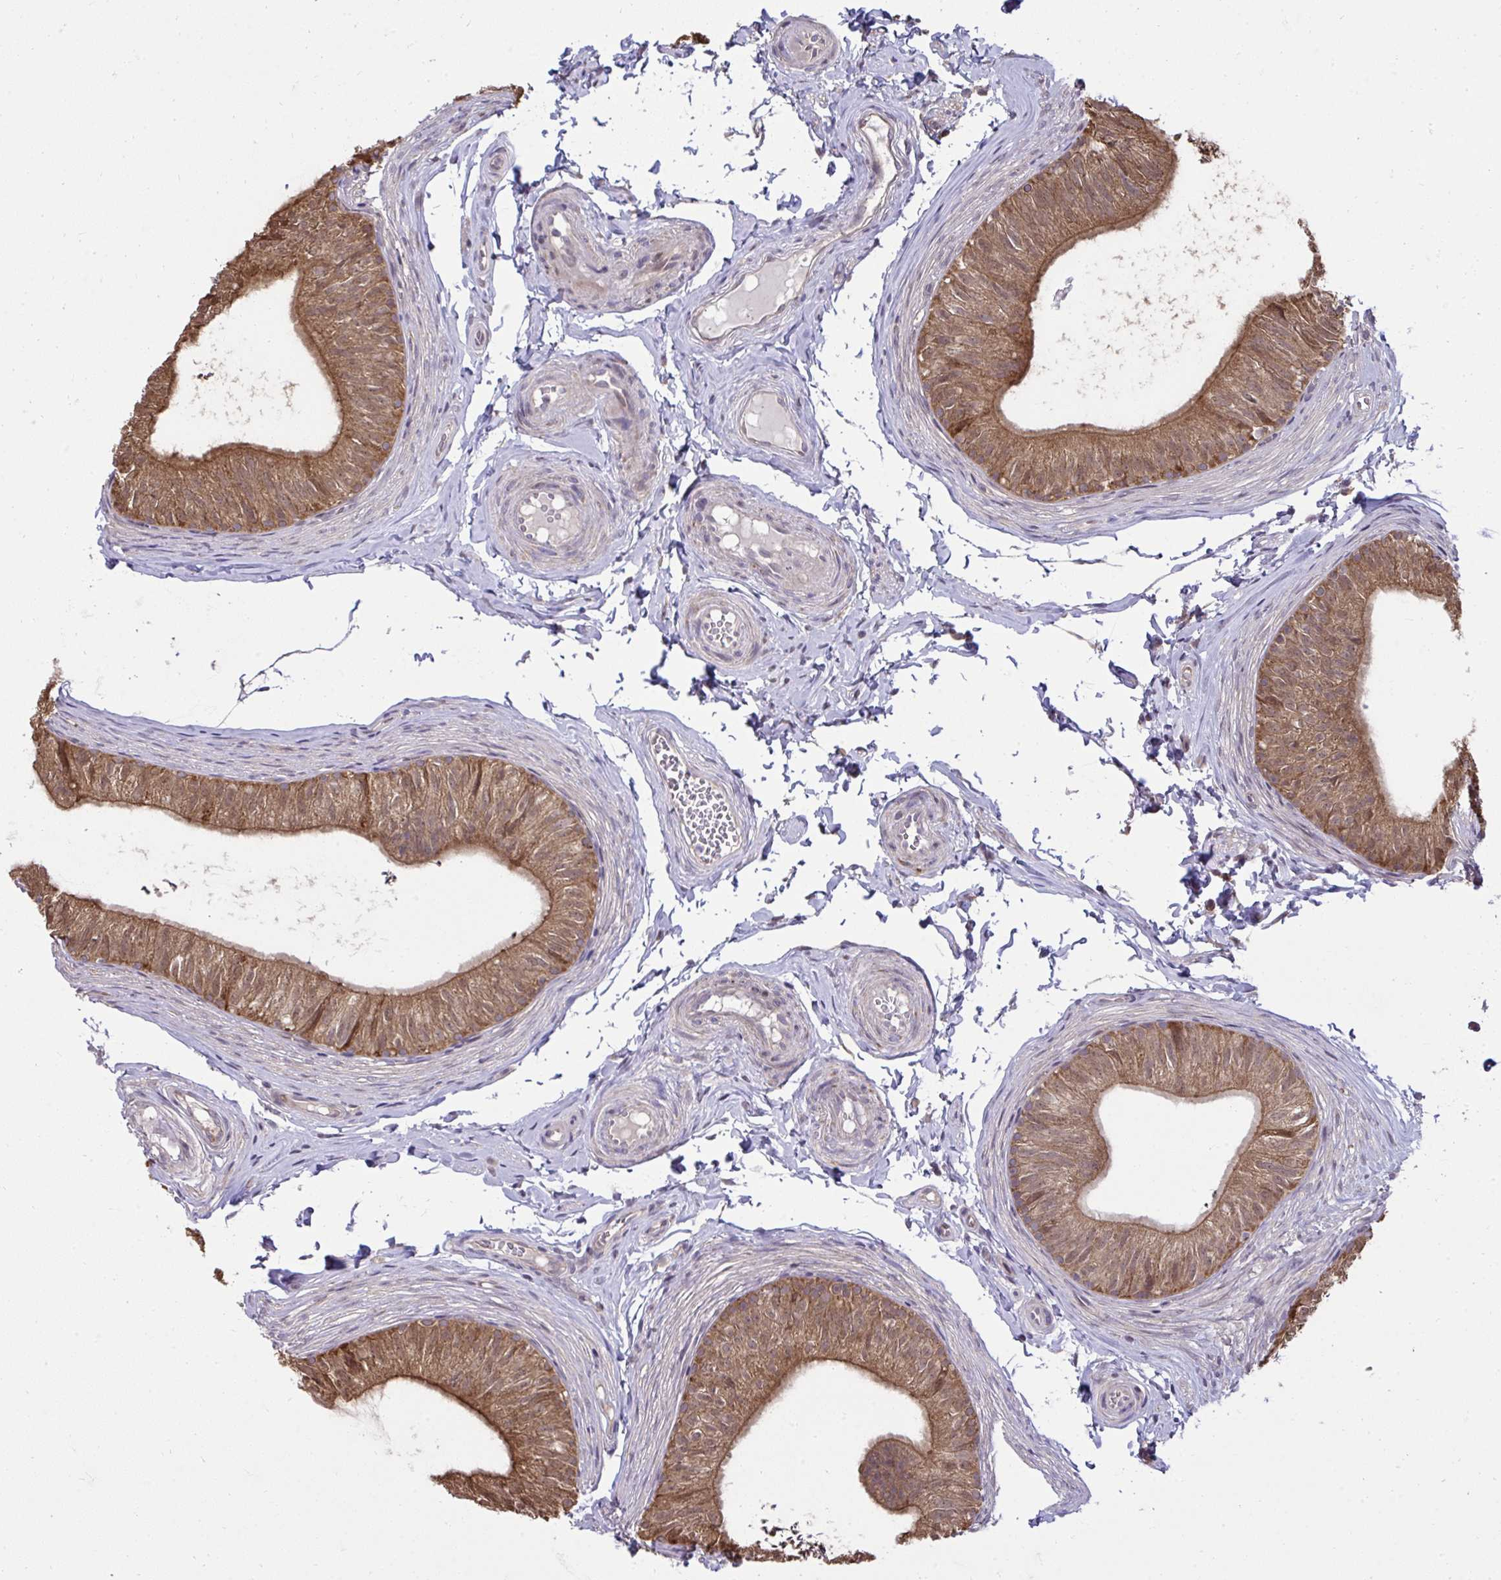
{"staining": {"intensity": "strong", "quantity": ">75%", "location": "cytoplasmic/membranous"}, "tissue": "epididymis", "cell_type": "Glandular cells", "image_type": "normal", "snomed": [{"axis": "morphology", "description": "Normal tissue, NOS"}, {"axis": "topography", "description": "Epididymis, spermatic cord, NOS"}, {"axis": "topography", "description": "Epididymis"}, {"axis": "topography", "description": "Peripheral nerve tissue"}], "caption": "Protein staining of normal epididymis demonstrates strong cytoplasmic/membranous staining in about >75% of glandular cells.", "gene": "RDH14", "patient": {"sex": "male", "age": 29}}